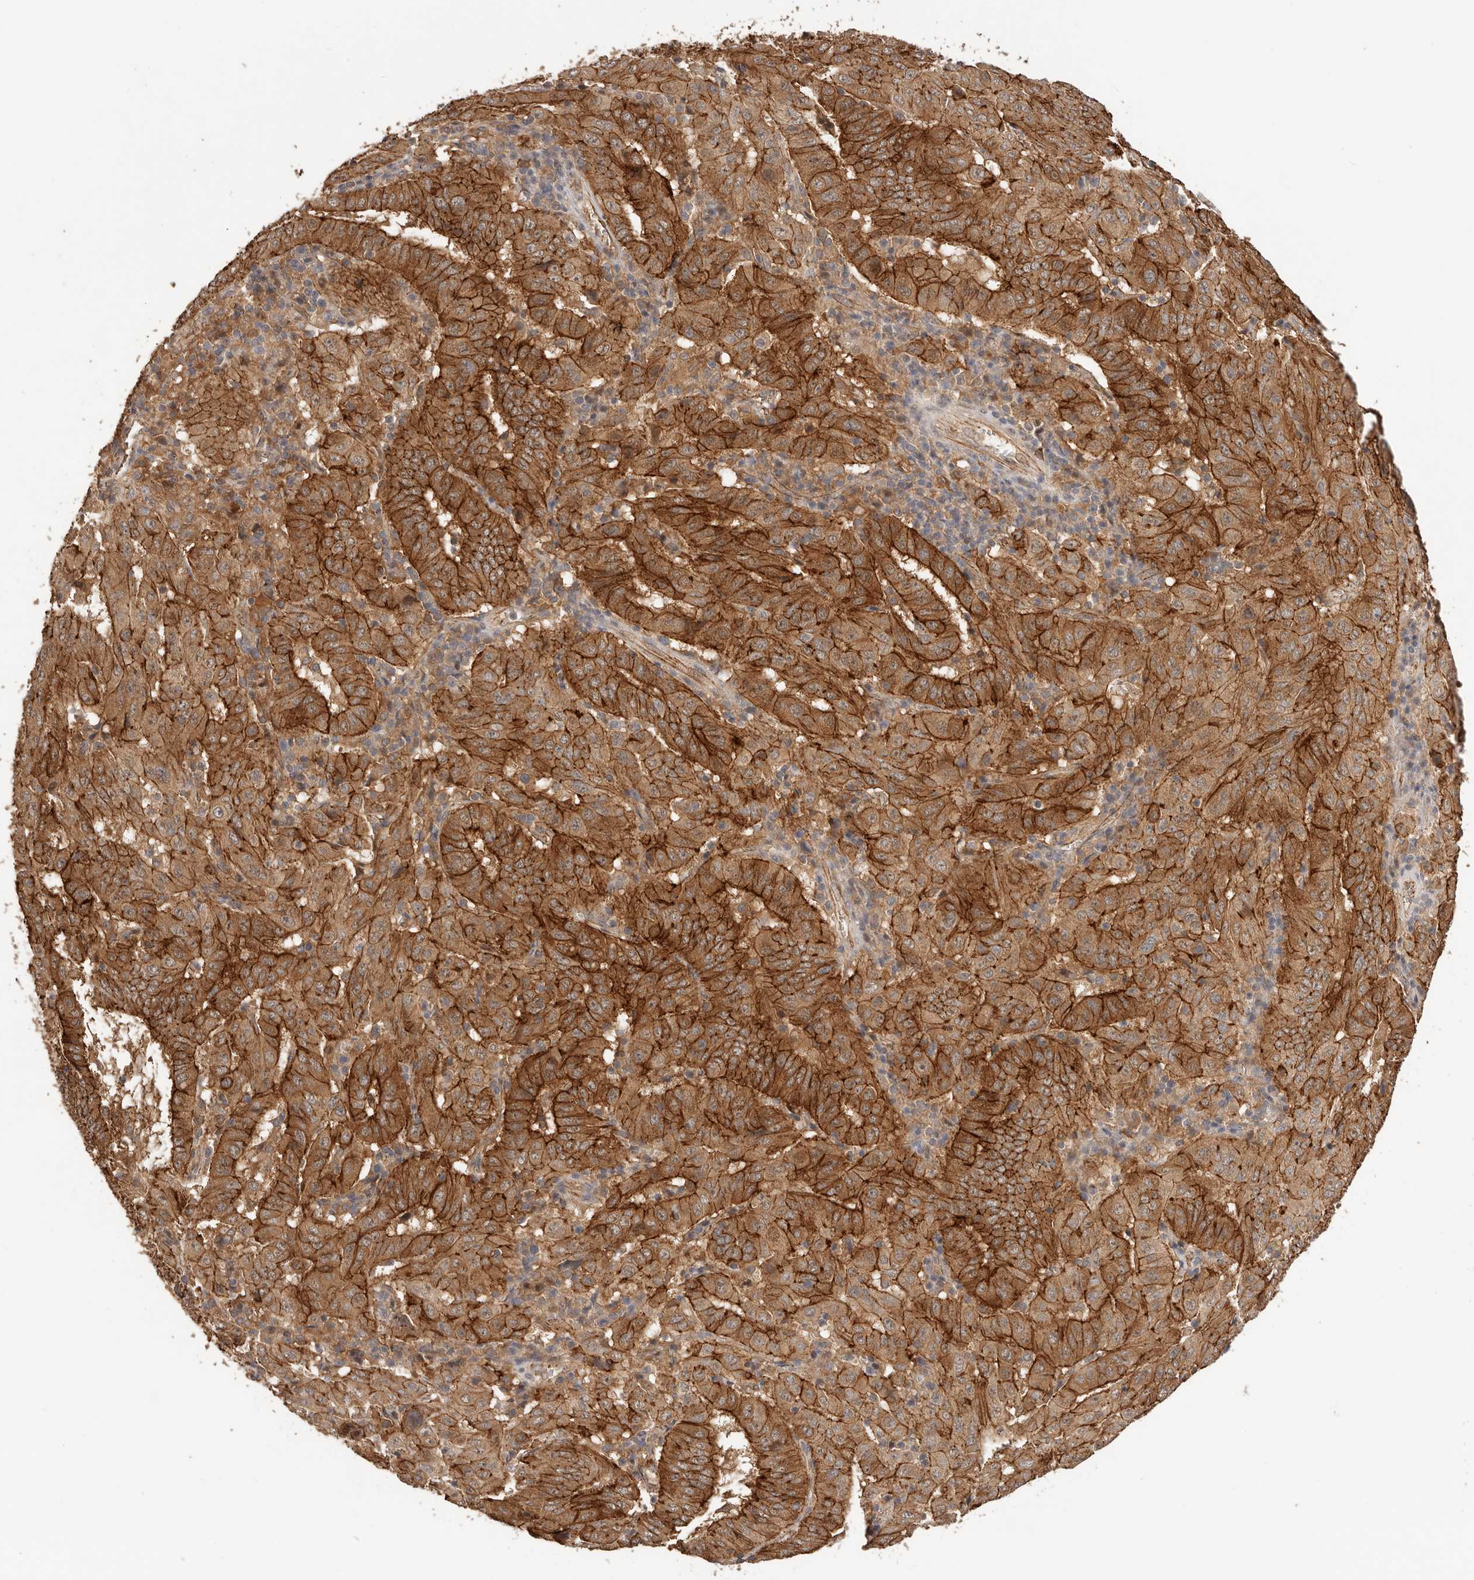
{"staining": {"intensity": "strong", "quantity": ">75%", "location": "cytoplasmic/membranous"}, "tissue": "pancreatic cancer", "cell_type": "Tumor cells", "image_type": "cancer", "snomed": [{"axis": "morphology", "description": "Adenocarcinoma, NOS"}, {"axis": "topography", "description": "Pancreas"}], "caption": "Brown immunohistochemical staining in human adenocarcinoma (pancreatic) shows strong cytoplasmic/membranous positivity in about >75% of tumor cells. (brown staining indicates protein expression, while blue staining denotes nuclei).", "gene": "AFDN", "patient": {"sex": "male", "age": 63}}